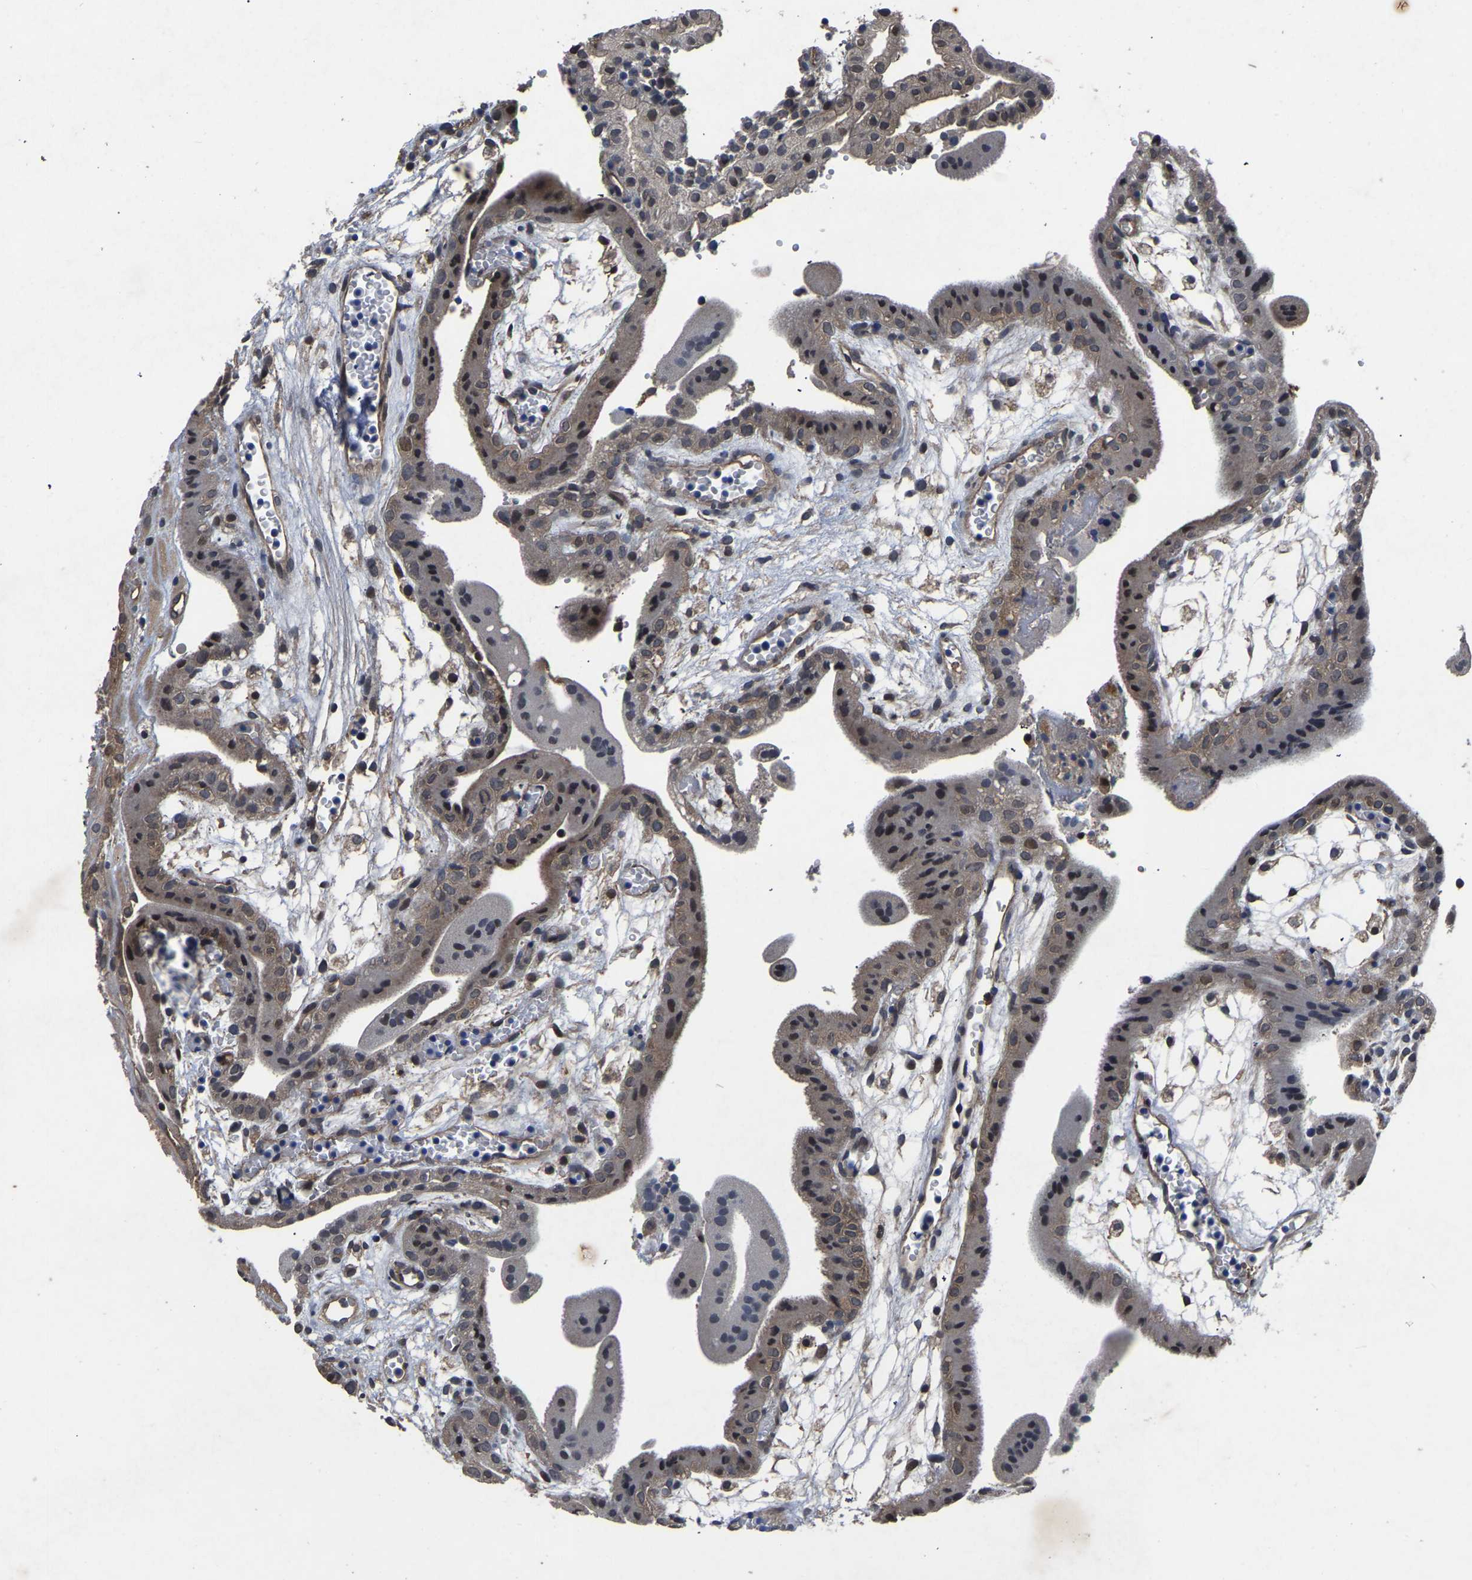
{"staining": {"intensity": "weak", "quantity": "25%-75%", "location": "cytoplasmic/membranous,nuclear"}, "tissue": "placenta", "cell_type": "Trophoblastic cells", "image_type": "normal", "snomed": [{"axis": "morphology", "description": "Normal tissue, NOS"}, {"axis": "topography", "description": "Placenta"}], "caption": "Immunohistochemical staining of normal placenta exhibits low levels of weak cytoplasmic/membranous,nuclear expression in approximately 25%-75% of trophoblastic cells.", "gene": "FGD5", "patient": {"sex": "female", "age": 18}}